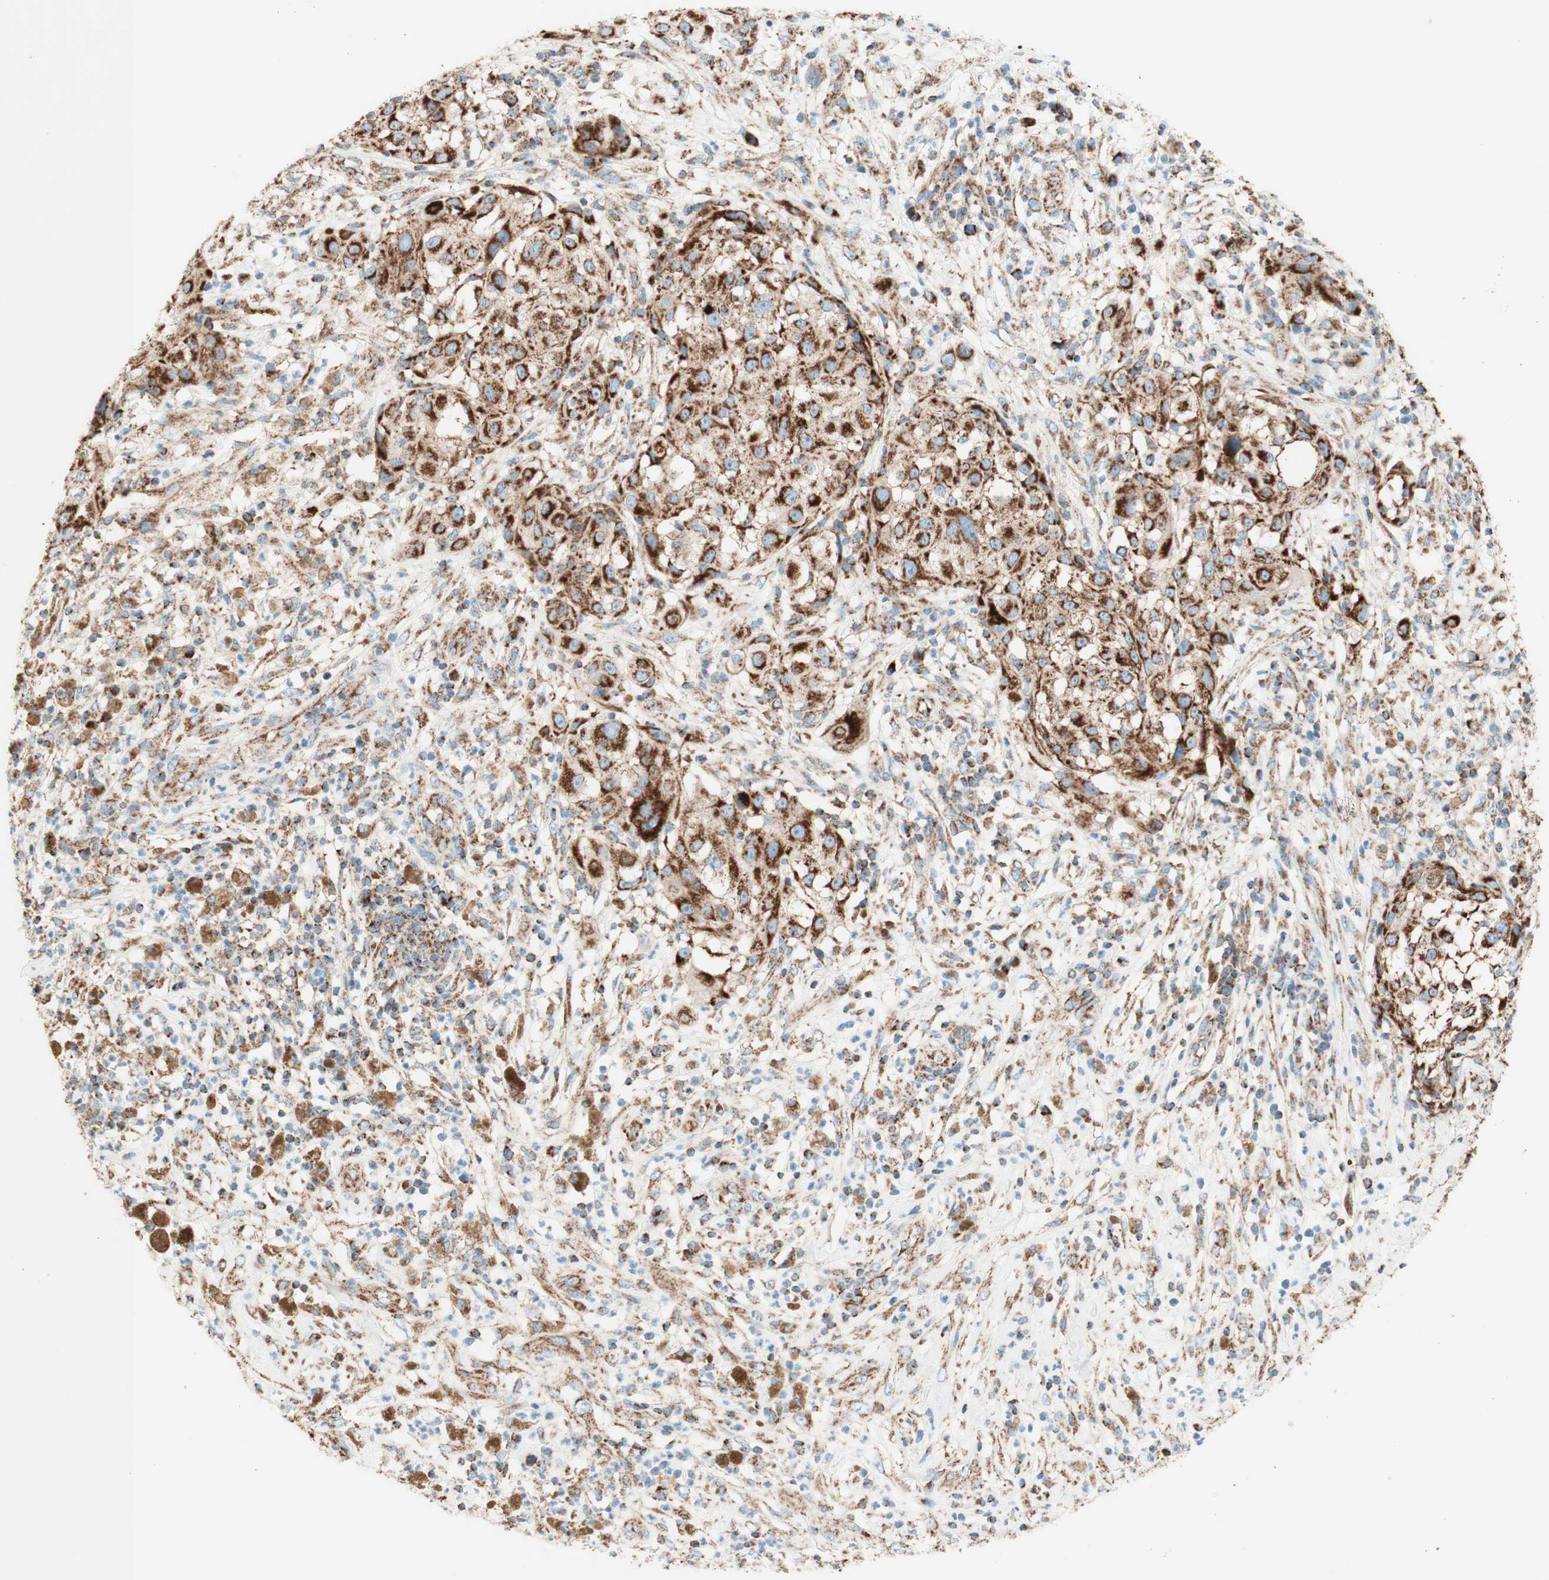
{"staining": {"intensity": "strong", "quantity": ">75%", "location": "cytoplasmic/membranous"}, "tissue": "melanoma", "cell_type": "Tumor cells", "image_type": "cancer", "snomed": [{"axis": "morphology", "description": "Necrosis, NOS"}, {"axis": "morphology", "description": "Malignant melanoma, NOS"}, {"axis": "topography", "description": "Skin"}], "caption": "Immunohistochemistry of human malignant melanoma demonstrates high levels of strong cytoplasmic/membranous positivity in about >75% of tumor cells. (Brightfield microscopy of DAB IHC at high magnification).", "gene": "TOMM20", "patient": {"sex": "female", "age": 87}}